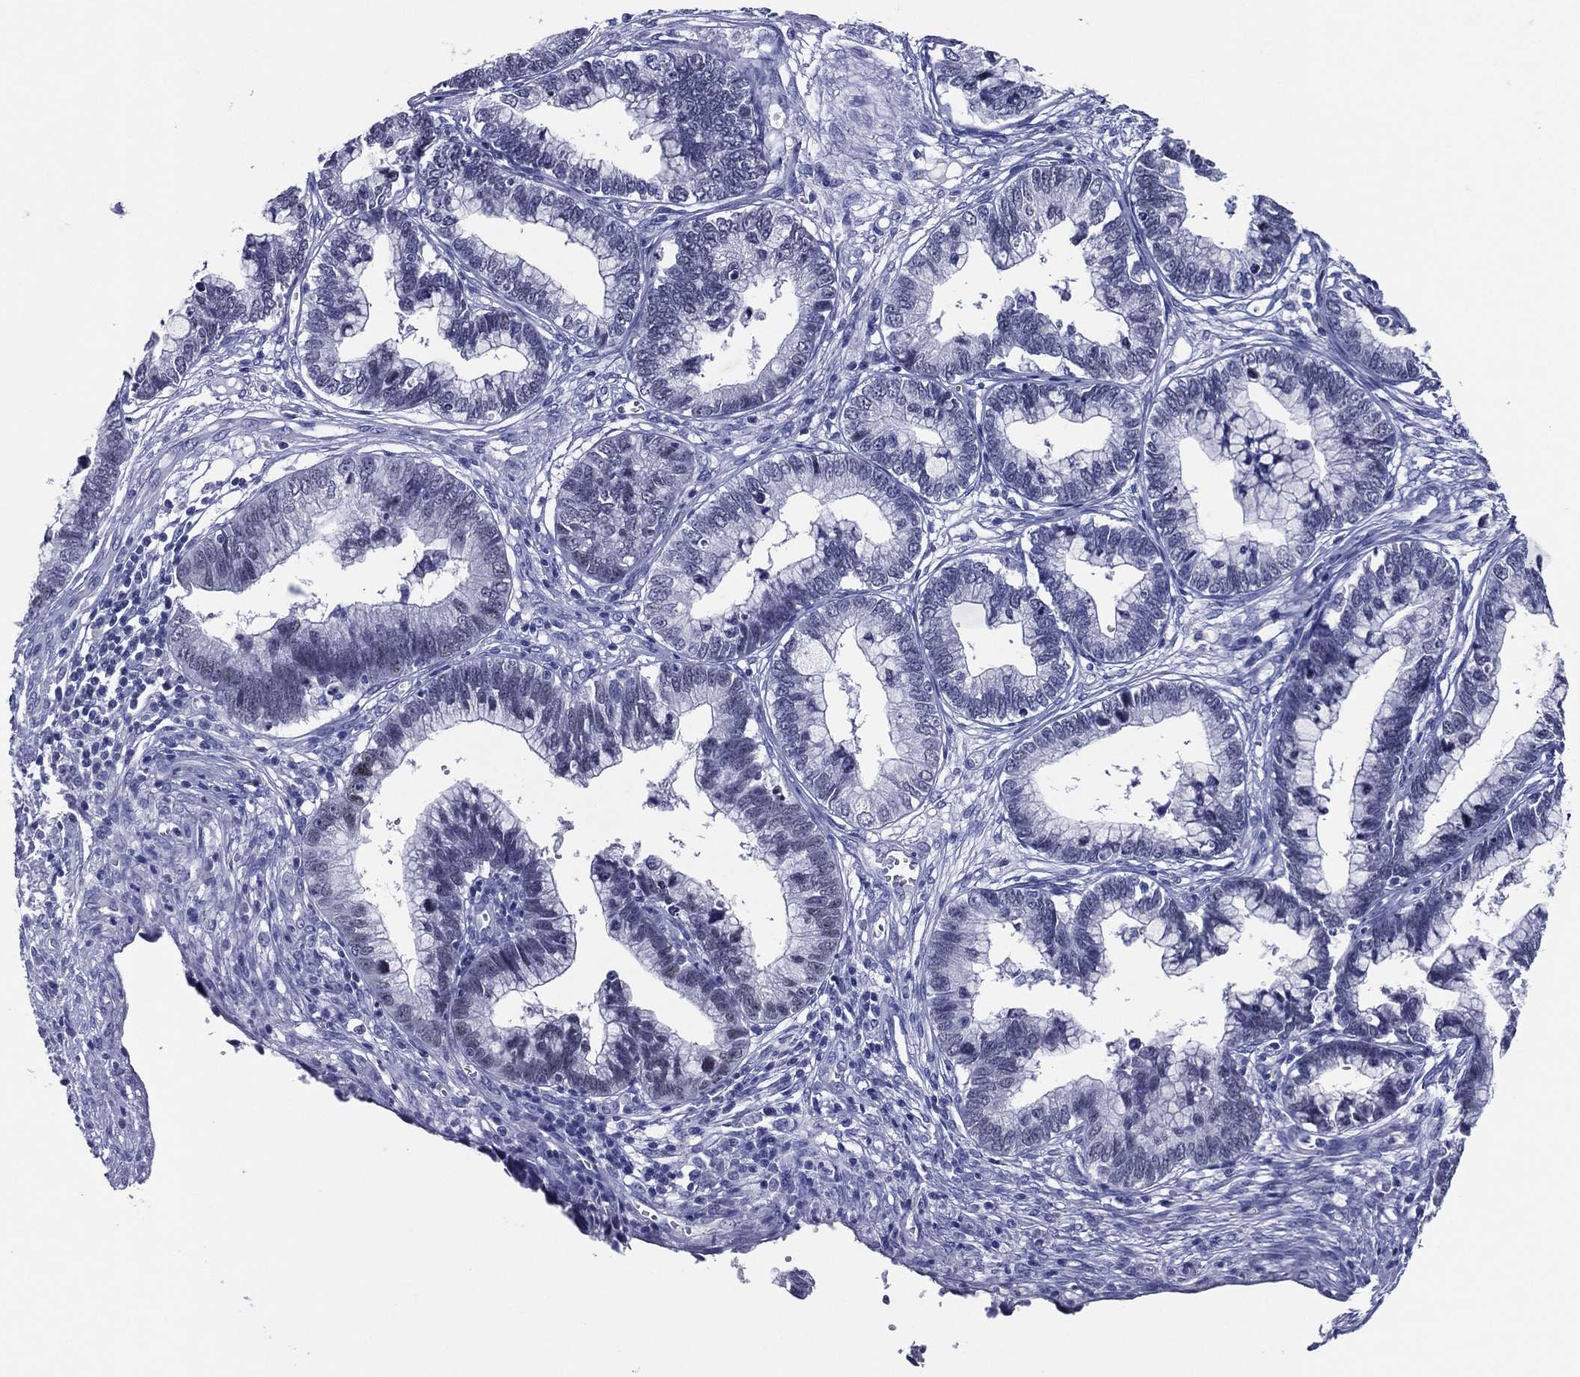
{"staining": {"intensity": "negative", "quantity": "none", "location": "none"}, "tissue": "cervical cancer", "cell_type": "Tumor cells", "image_type": "cancer", "snomed": [{"axis": "morphology", "description": "Adenocarcinoma, NOS"}, {"axis": "topography", "description": "Cervix"}], "caption": "The histopathology image shows no staining of tumor cells in cervical cancer.", "gene": "TFAP2A", "patient": {"sex": "female", "age": 44}}